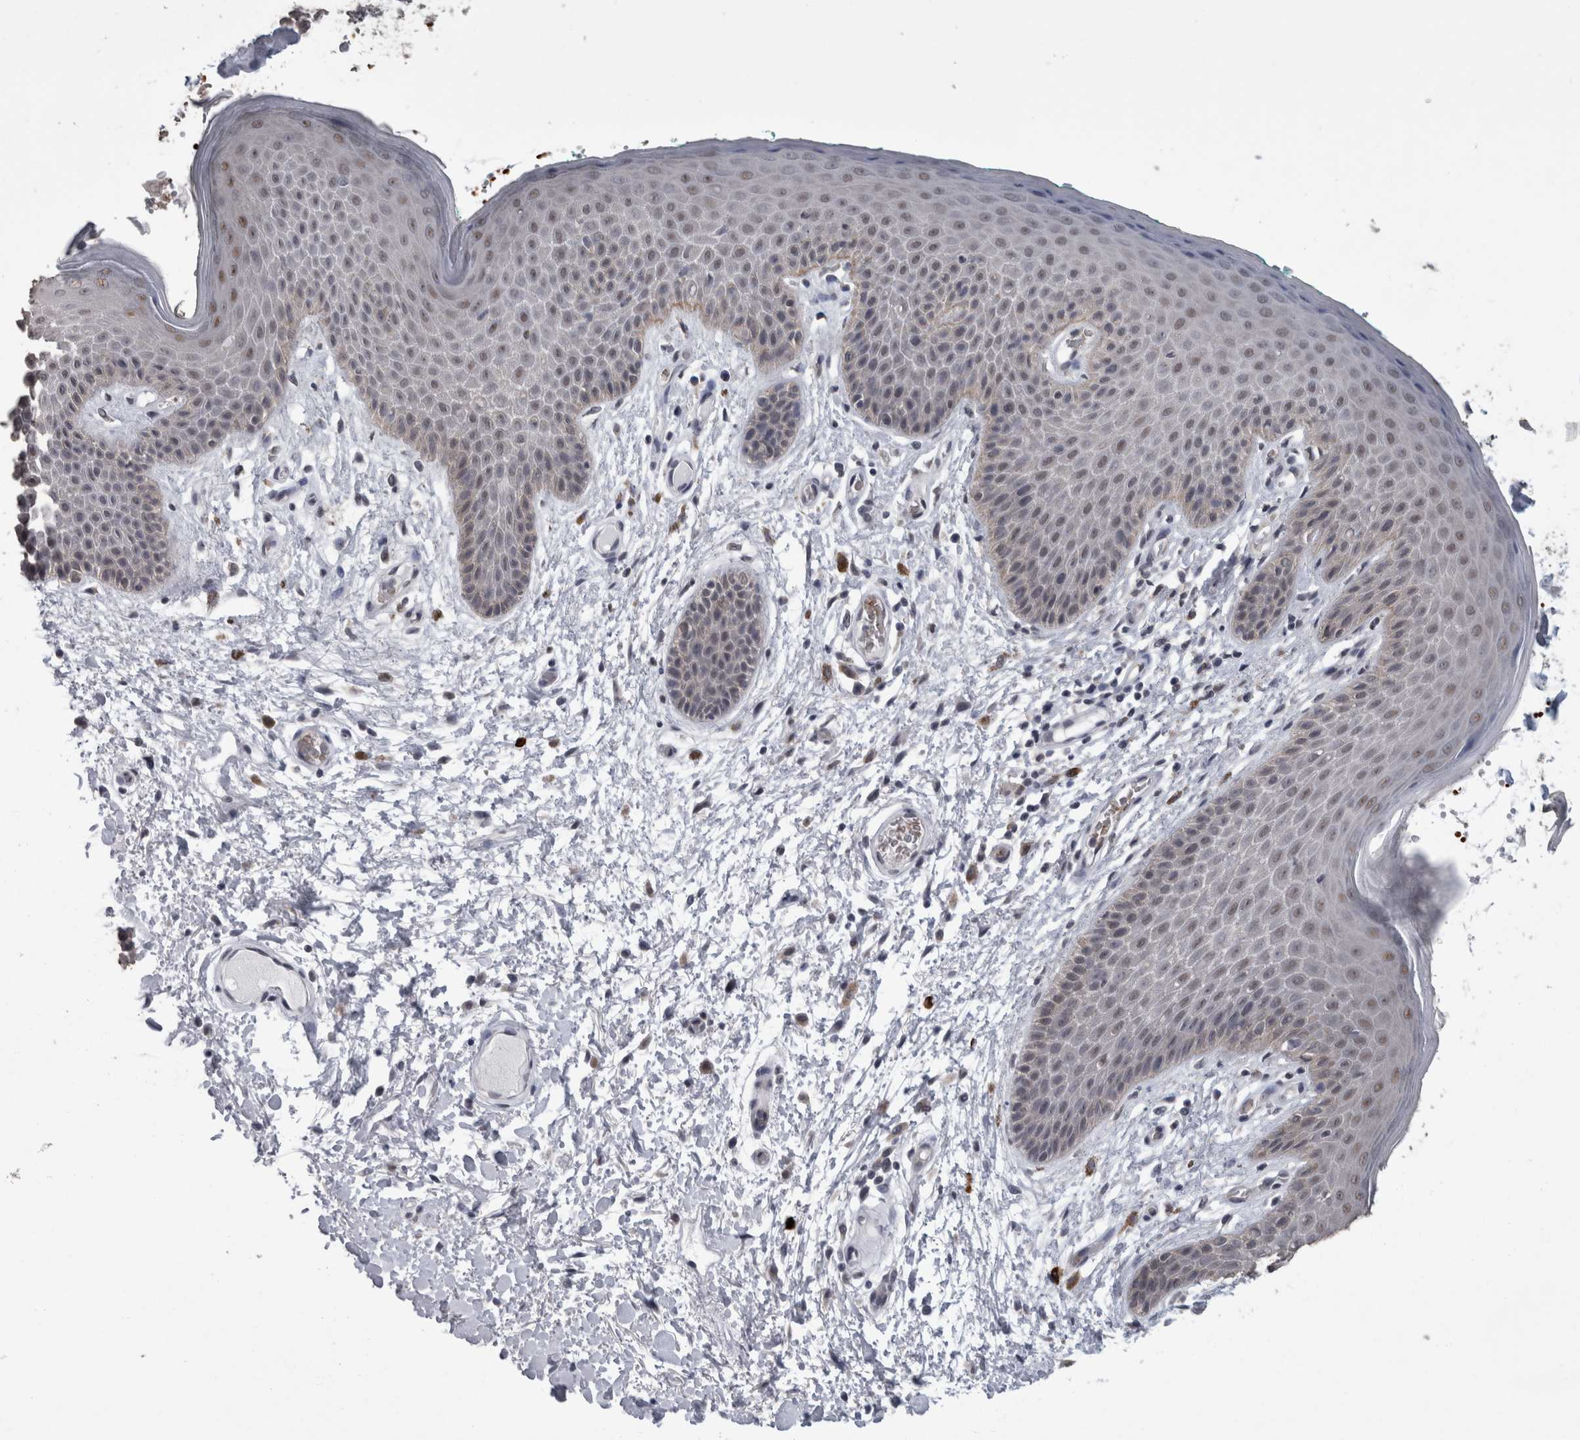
{"staining": {"intensity": "weak", "quantity": "25%-75%", "location": "cytoplasmic/membranous,nuclear"}, "tissue": "skin", "cell_type": "Epidermal cells", "image_type": "normal", "snomed": [{"axis": "morphology", "description": "Normal tissue, NOS"}, {"axis": "topography", "description": "Anal"}], "caption": "Immunohistochemistry (DAB (3,3'-diaminobenzidine)) staining of normal human skin demonstrates weak cytoplasmic/membranous,nuclear protein staining in approximately 25%-75% of epidermal cells.", "gene": "PEBP4", "patient": {"sex": "male", "age": 74}}